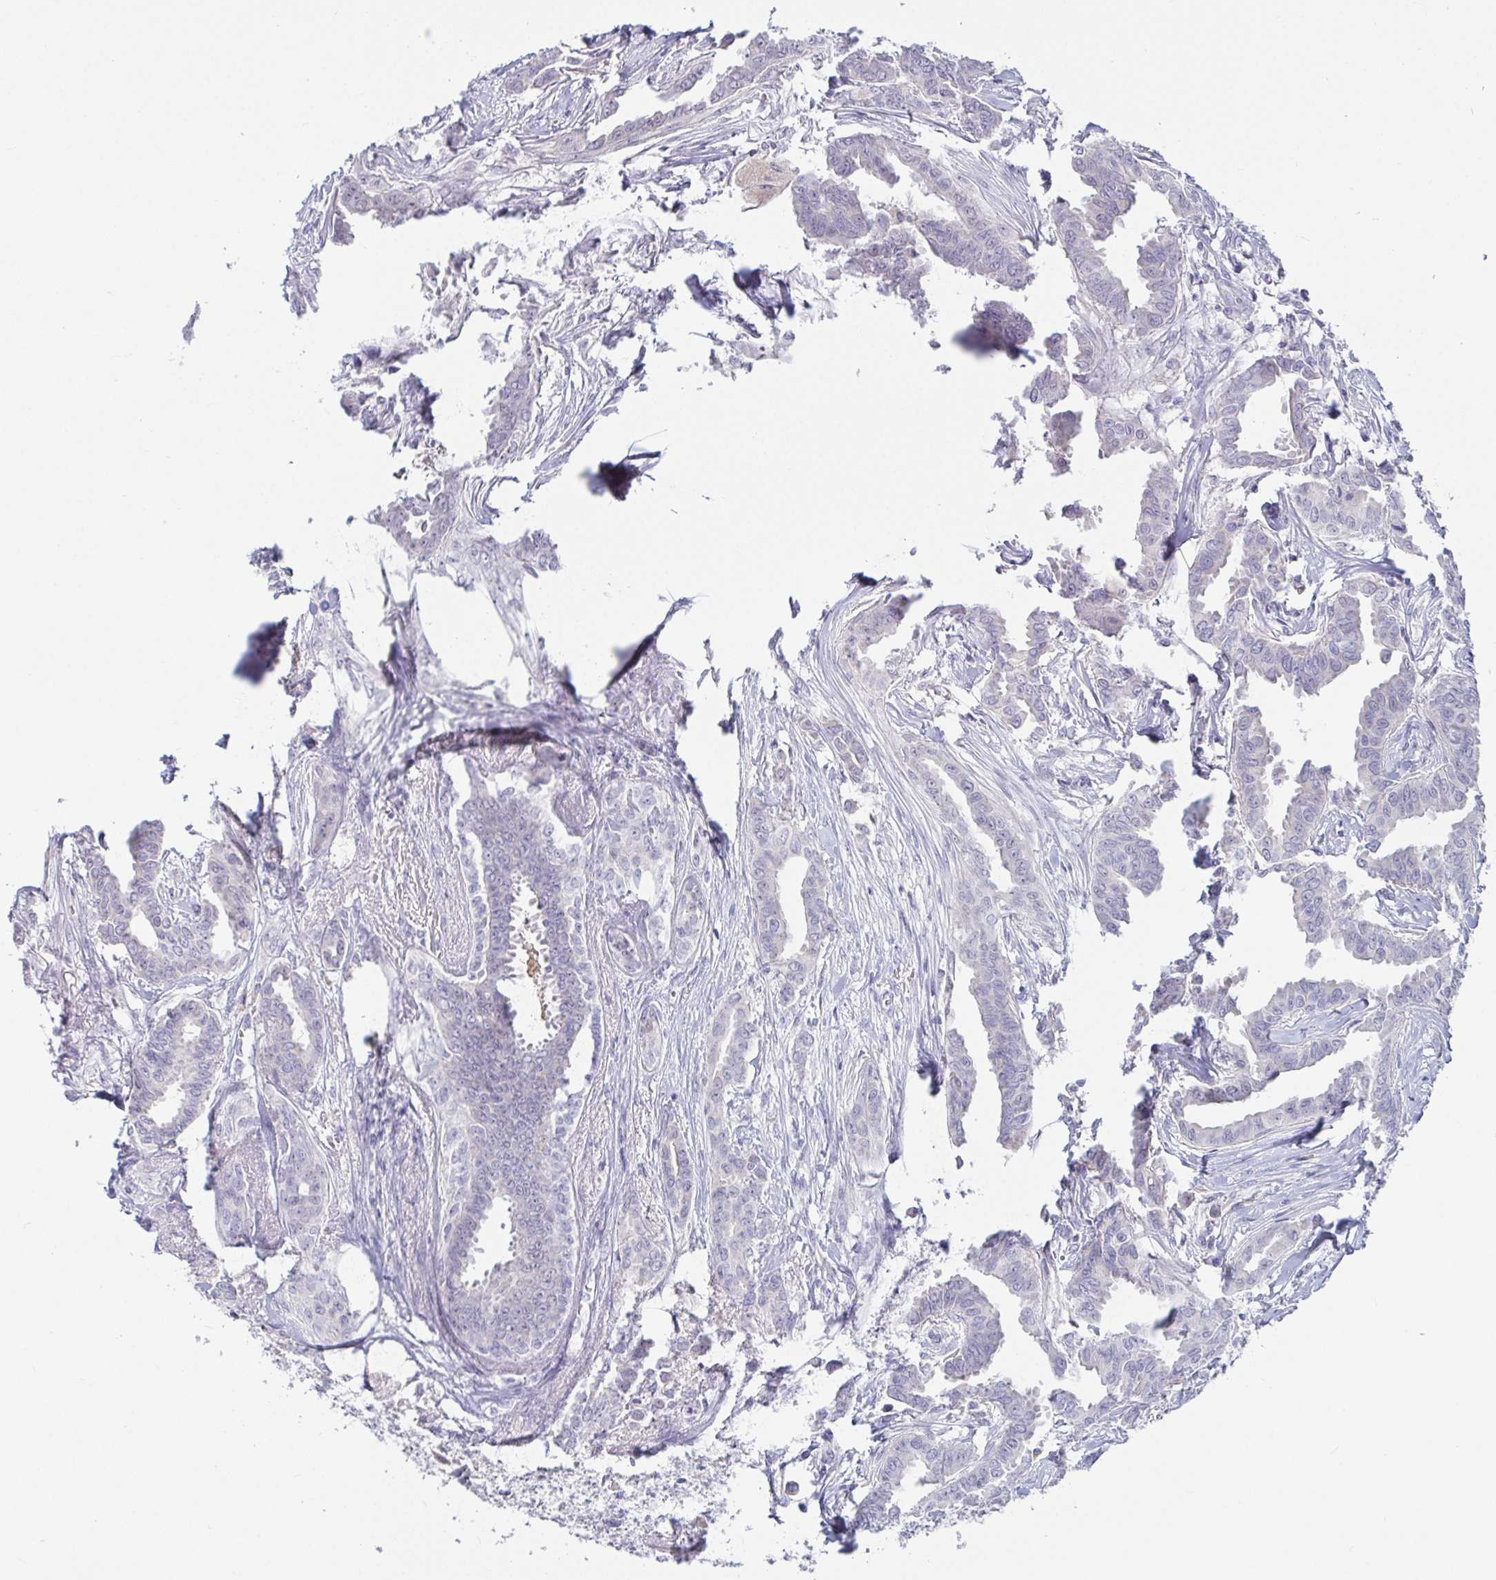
{"staining": {"intensity": "negative", "quantity": "none", "location": "none"}, "tissue": "breast cancer", "cell_type": "Tumor cells", "image_type": "cancer", "snomed": [{"axis": "morphology", "description": "Duct carcinoma"}, {"axis": "topography", "description": "Breast"}], "caption": "An image of breast cancer stained for a protein exhibits no brown staining in tumor cells.", "gene": "MYC", "patient": {"sex": "female", "age": 45}}